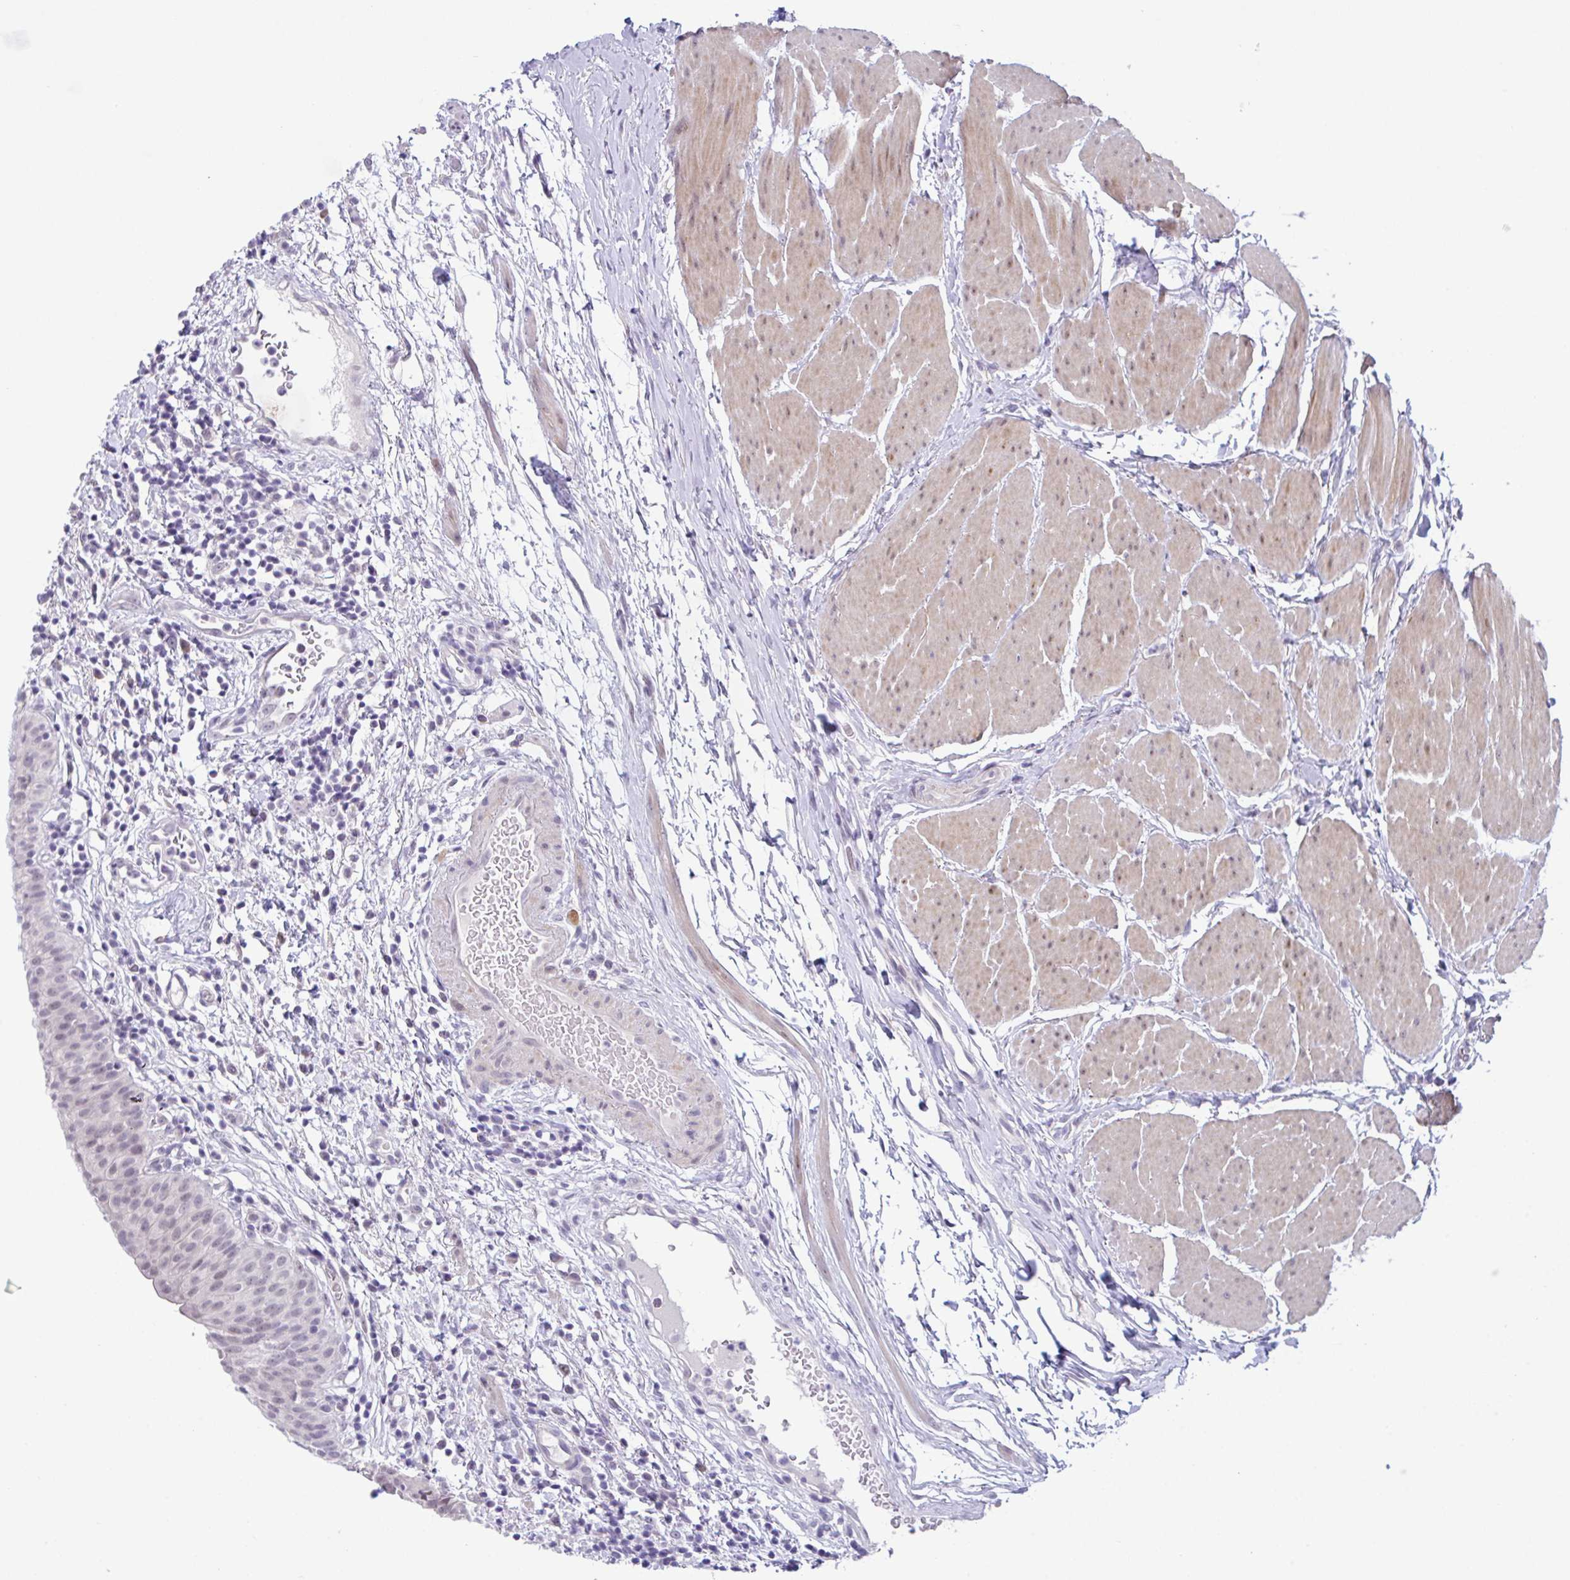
{"staining": {"intensity": "moderate", "quantity": "<25%", "location": "nuclear"}, "tissue": "urinary bladder", "cell_type": "Urothelial cells", "image_type": "normal", "snomed": [{"axis": "morphology", "description": "Normal tissue, NOS"}, {"axis": "morphology", "description": "Inflammation, NOS"}, {"axis": "topography", "description": "Urinary bladder"}], "caption": "Urothelial cells exhibit low levels of moderate nuclear positivity in approximately <25% of cells in normal human urinary bladder. (Stains: DAB in brown, nuclei in blue, Microscopy: brightfield microscopy at high magnification).", "gene": "USP35", "patient": {"sex": "male", "age": 57}}